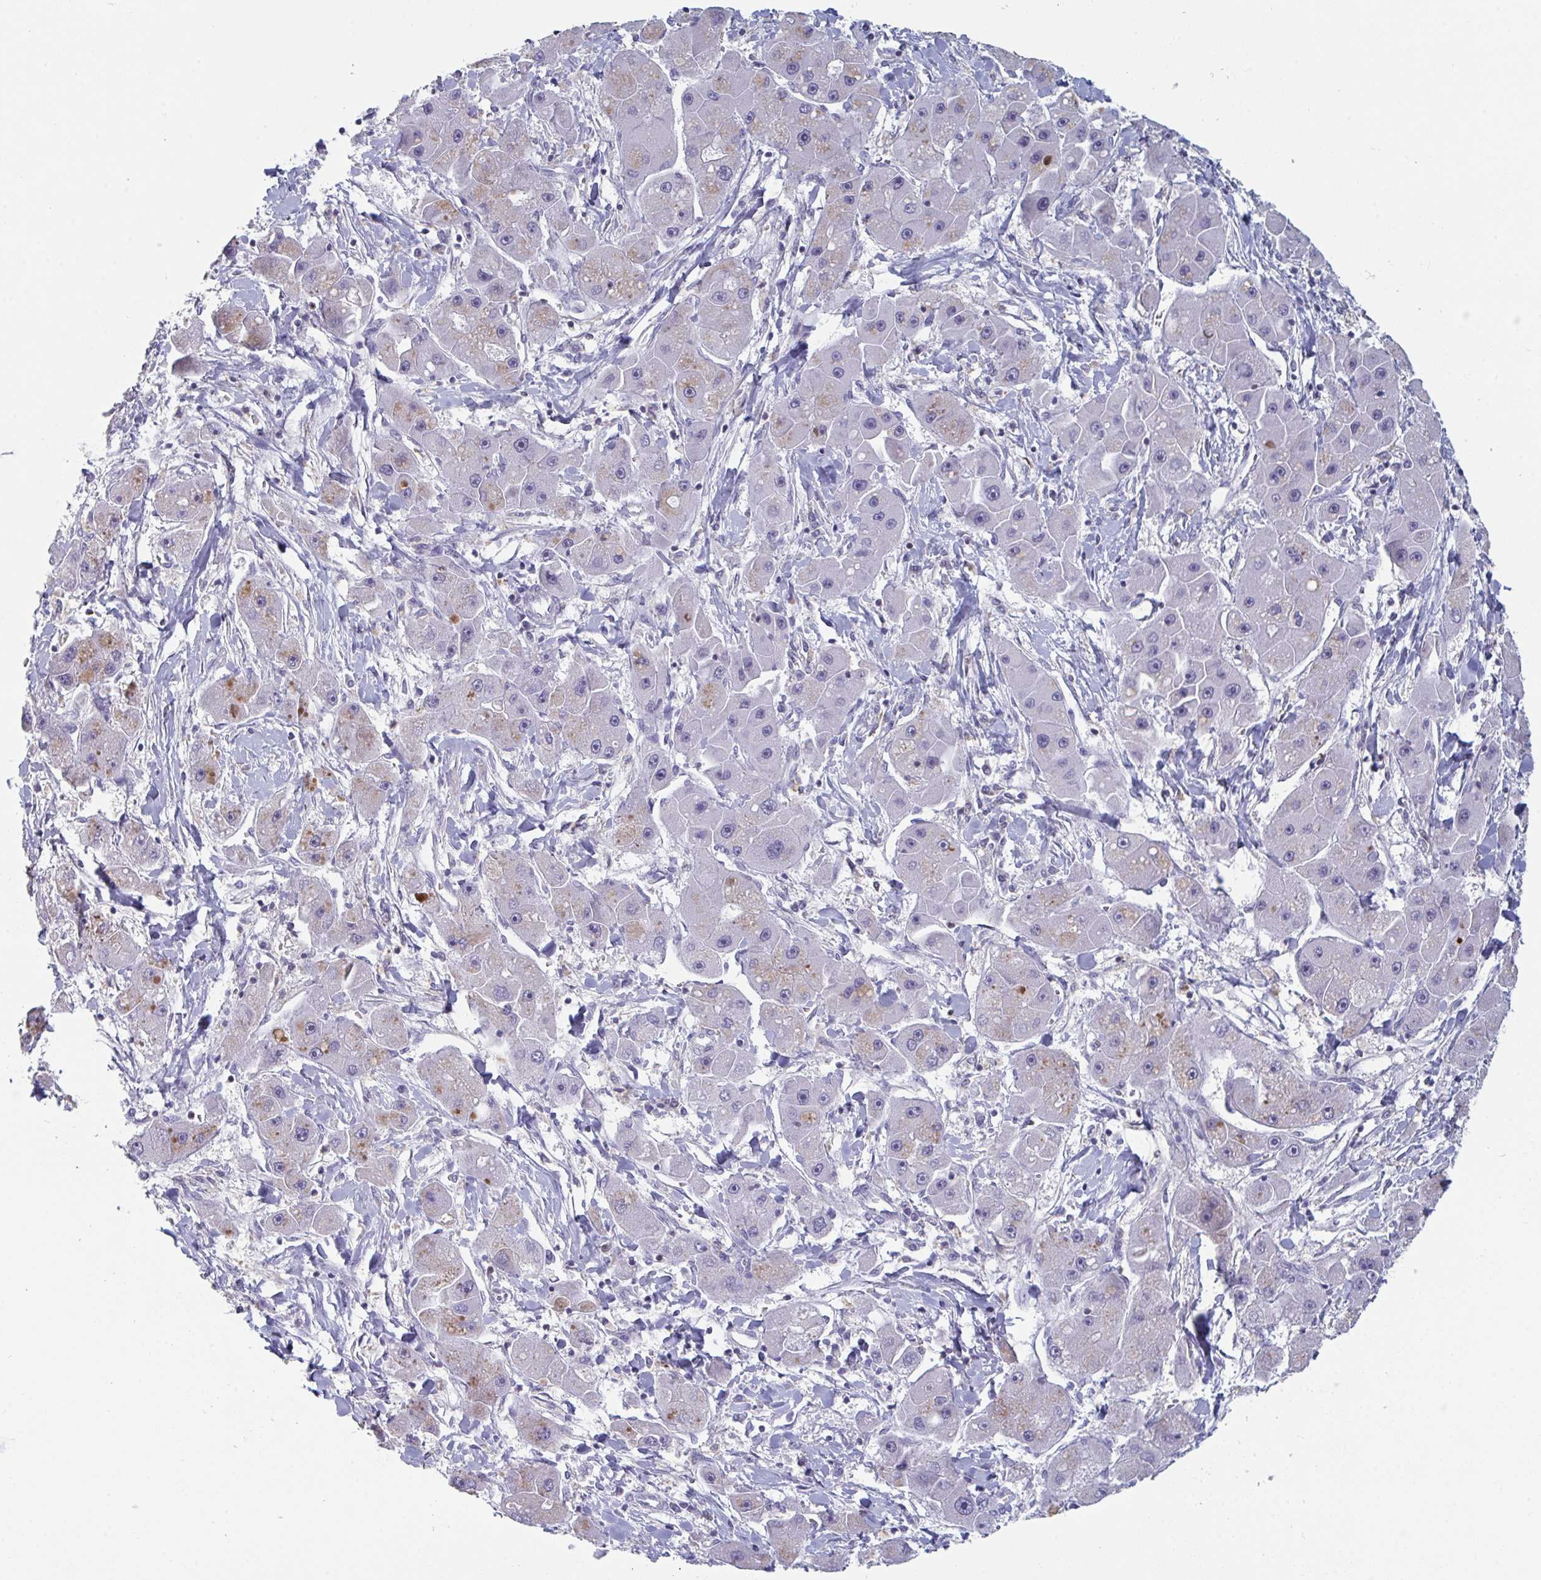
{"staining": {"intensity": "negative", "quantity": "none", "location": "none"}, "tissue": "liver cancer", "cell_type": "Tumor cells", "image_type": "cancer", "snomed": [{"axis": "morphology", "description": "Carcinoma, Hepatocellular, NOS"}, {"axis": "topography", "description": "Liver"}], "caption": "Hepatocellular carcinoma (liver) stained for a protein using IHC displays no positivity tumor cells.", "gene": "DISP2", "patient": {"sex": "male", "age": 24}}